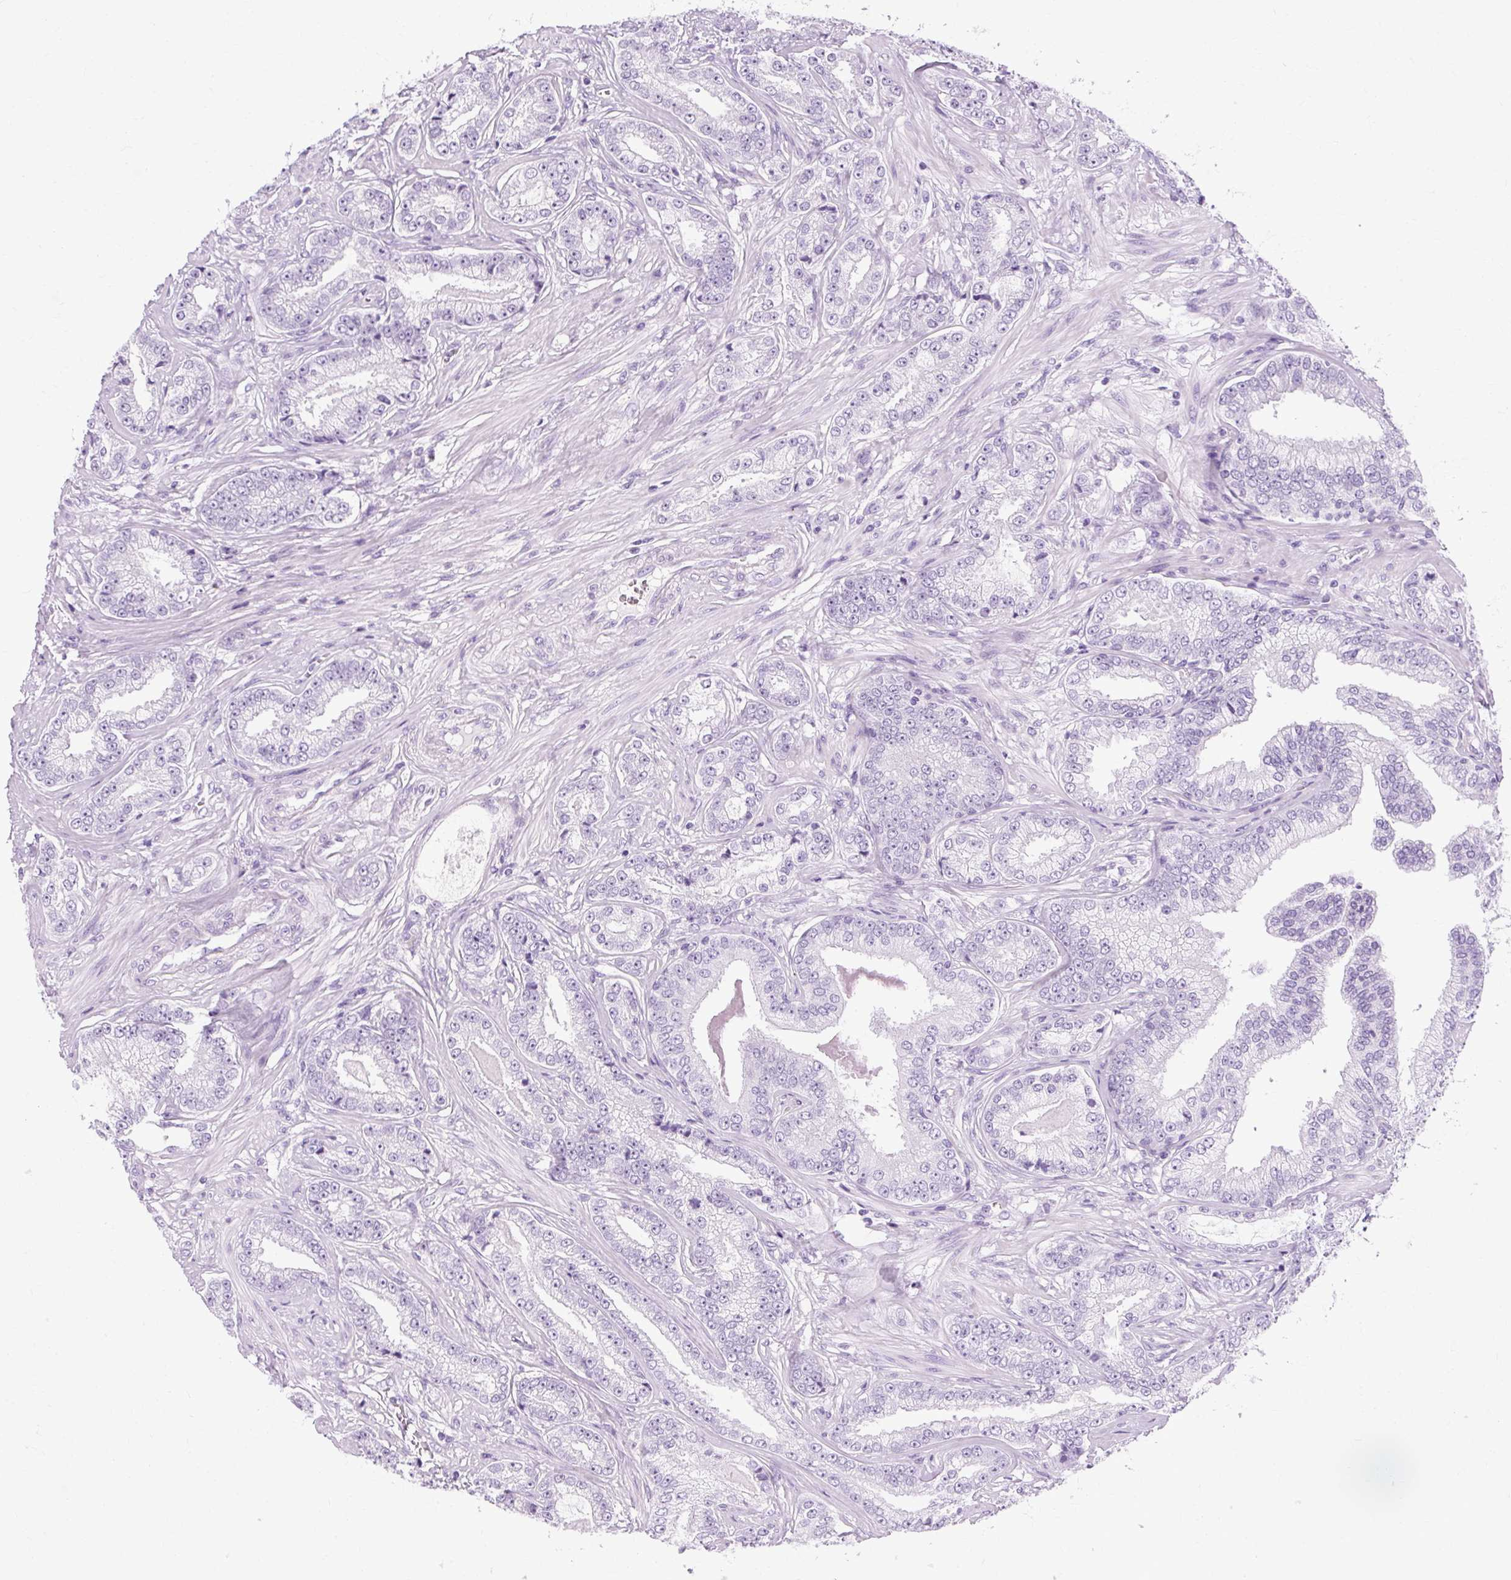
{"staining": {"intensity": "negative", "quantity": "none", "location": "none"}, "tissue": "prostate cancer", "cell_type": "Tumor cells", "image_type": "cancer", "snomed": [{"axis": "morphology", "description": "Adenocarcinoma, Low grade"}, {"axis": "topography", "description": "Prostate"}], "caption": "Protein analysis of prostate cancer (low-grade adenocarcinoma) shows no significant positivity in tumor cells.", "gene": "B3GNT4", "patient": {"sex": "male", "age": 61}}